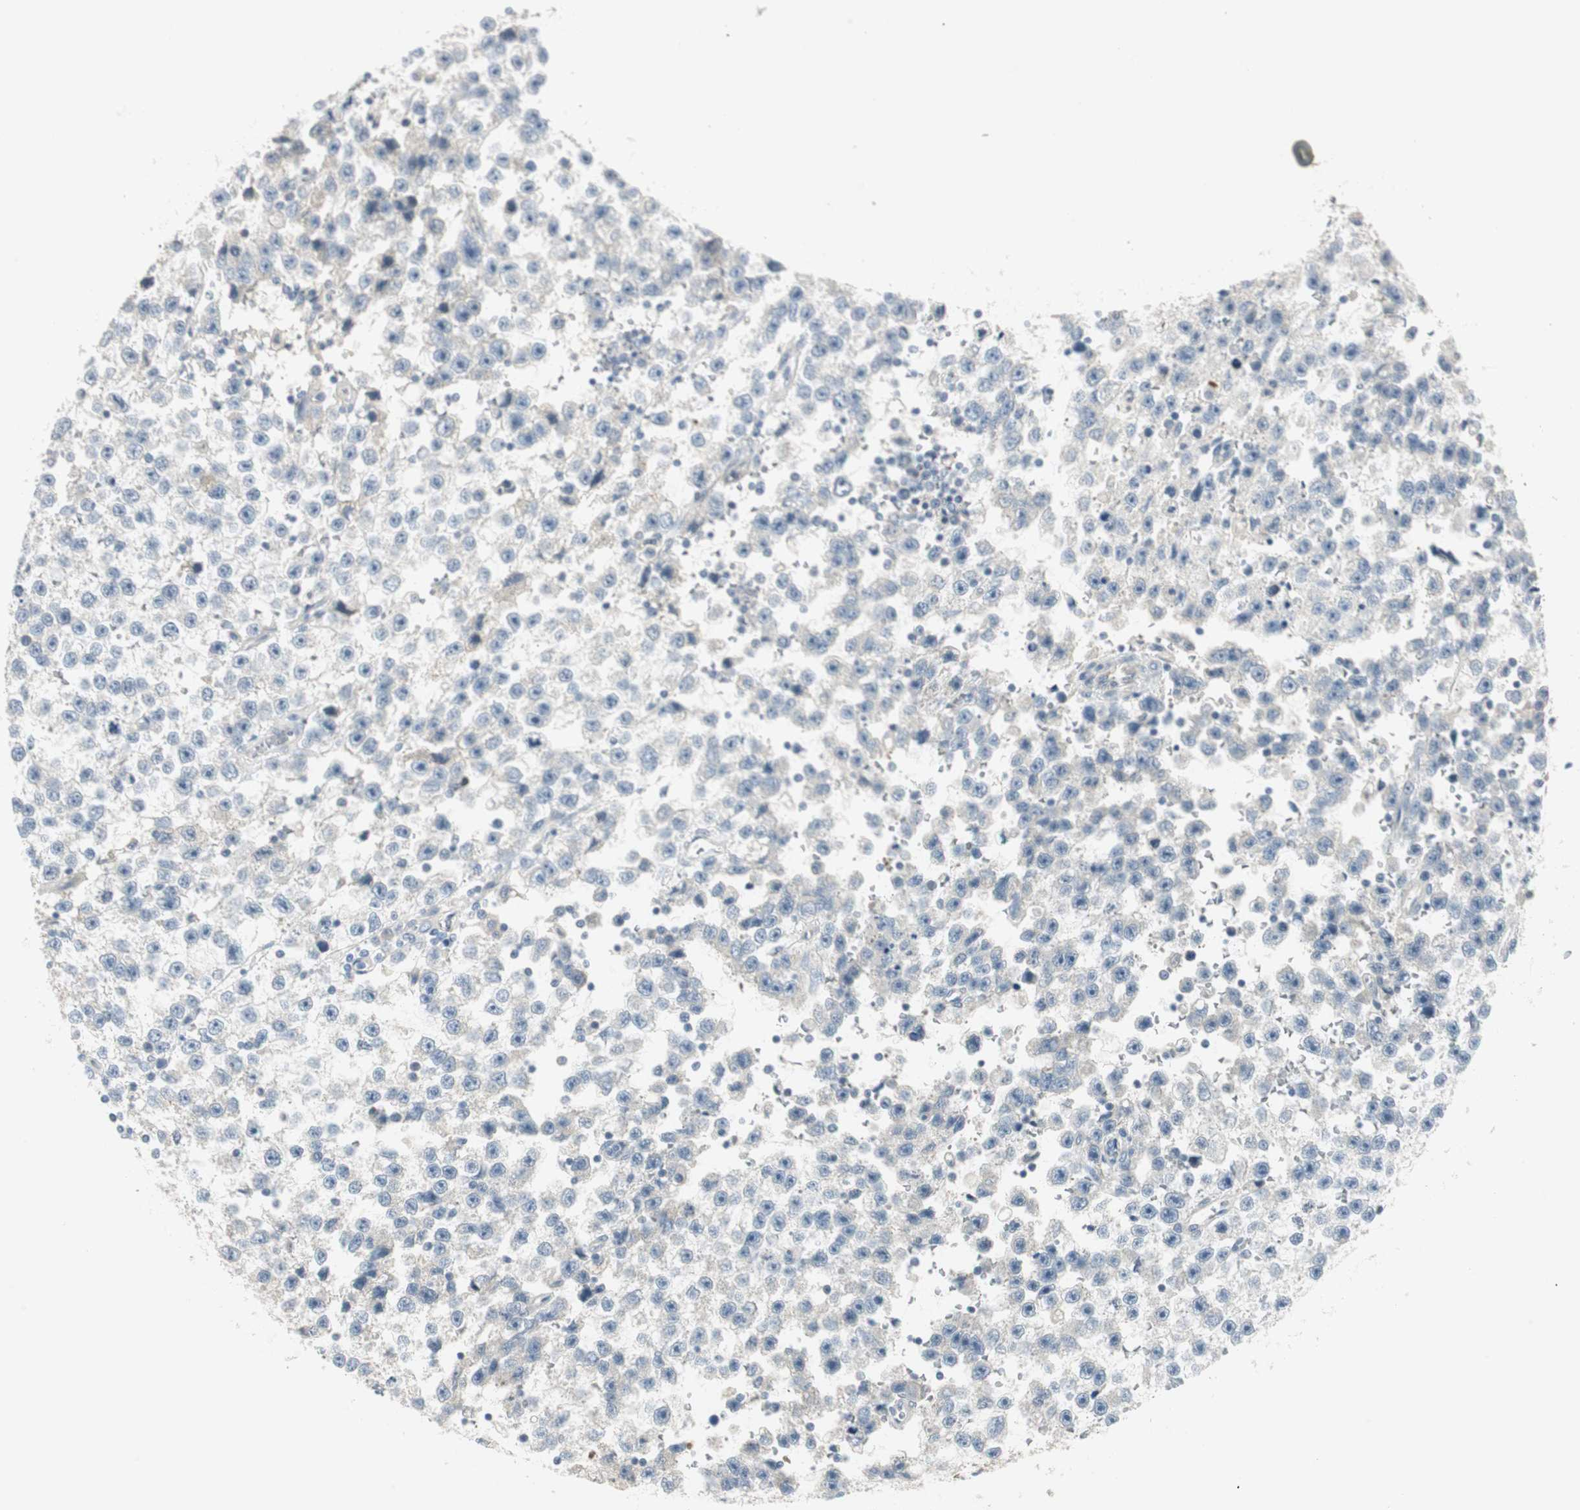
{"staining": {"intensity": "negative", "quantity": "none", "location": "none"}, "tissue": "testis cancer", "cell_type": "Tumor cells", "image_type": "cancer", "snomed": [{"axis": "morphology", "description": "Seminoma, NOS"}, {"axis": "topography", "description": "Testis"}], "caption": "Micrograph shows no significant protein positivity in tumor cells of testis cancer (seminoma).", "gene": "STON1-GTF2A1L", "patient": {"sex": "male", "age": 33}}